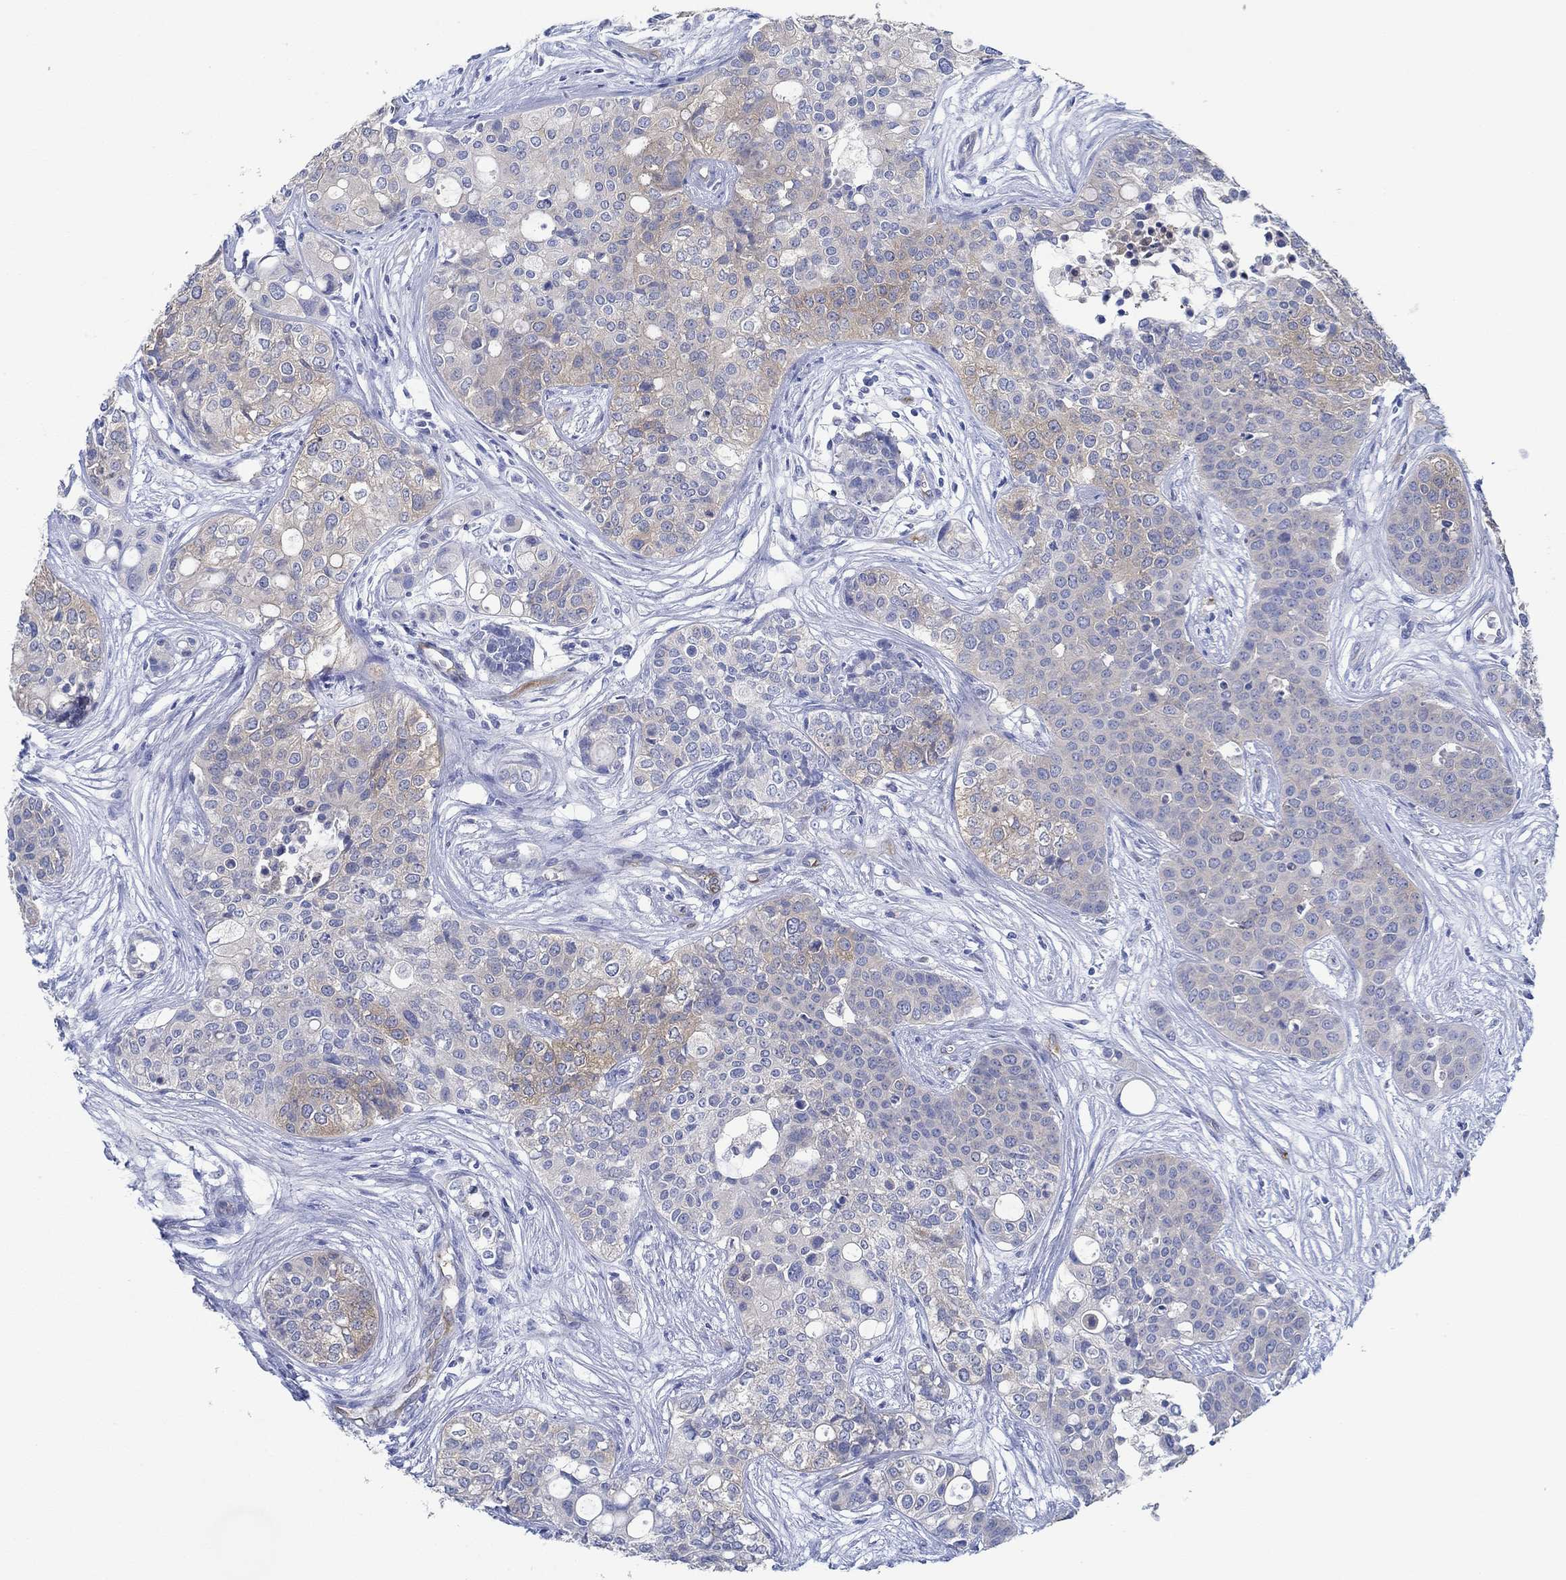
{"staining": {"intensity": "moderate", "quantity": "<25%", "location": "cytoplasmic/membranous"}, "tissue": "carcinoid", "cell_type": "Tumor cells", "image_type": "cancer", "snomed": [{"axis": "morphology", "description": "Carcinoid, malignant, NOS"}, {"axis": "topography", "description": "Colon"}], "caption": "Approximately <25% of tumor cells in carcinoid demonstrate moderate cytoplasmic/membranous protein expression as visualized by brown immunohistochemical staining.", "gene": "SLC27A3", "patient": {"sex": "male", "age": 81}}